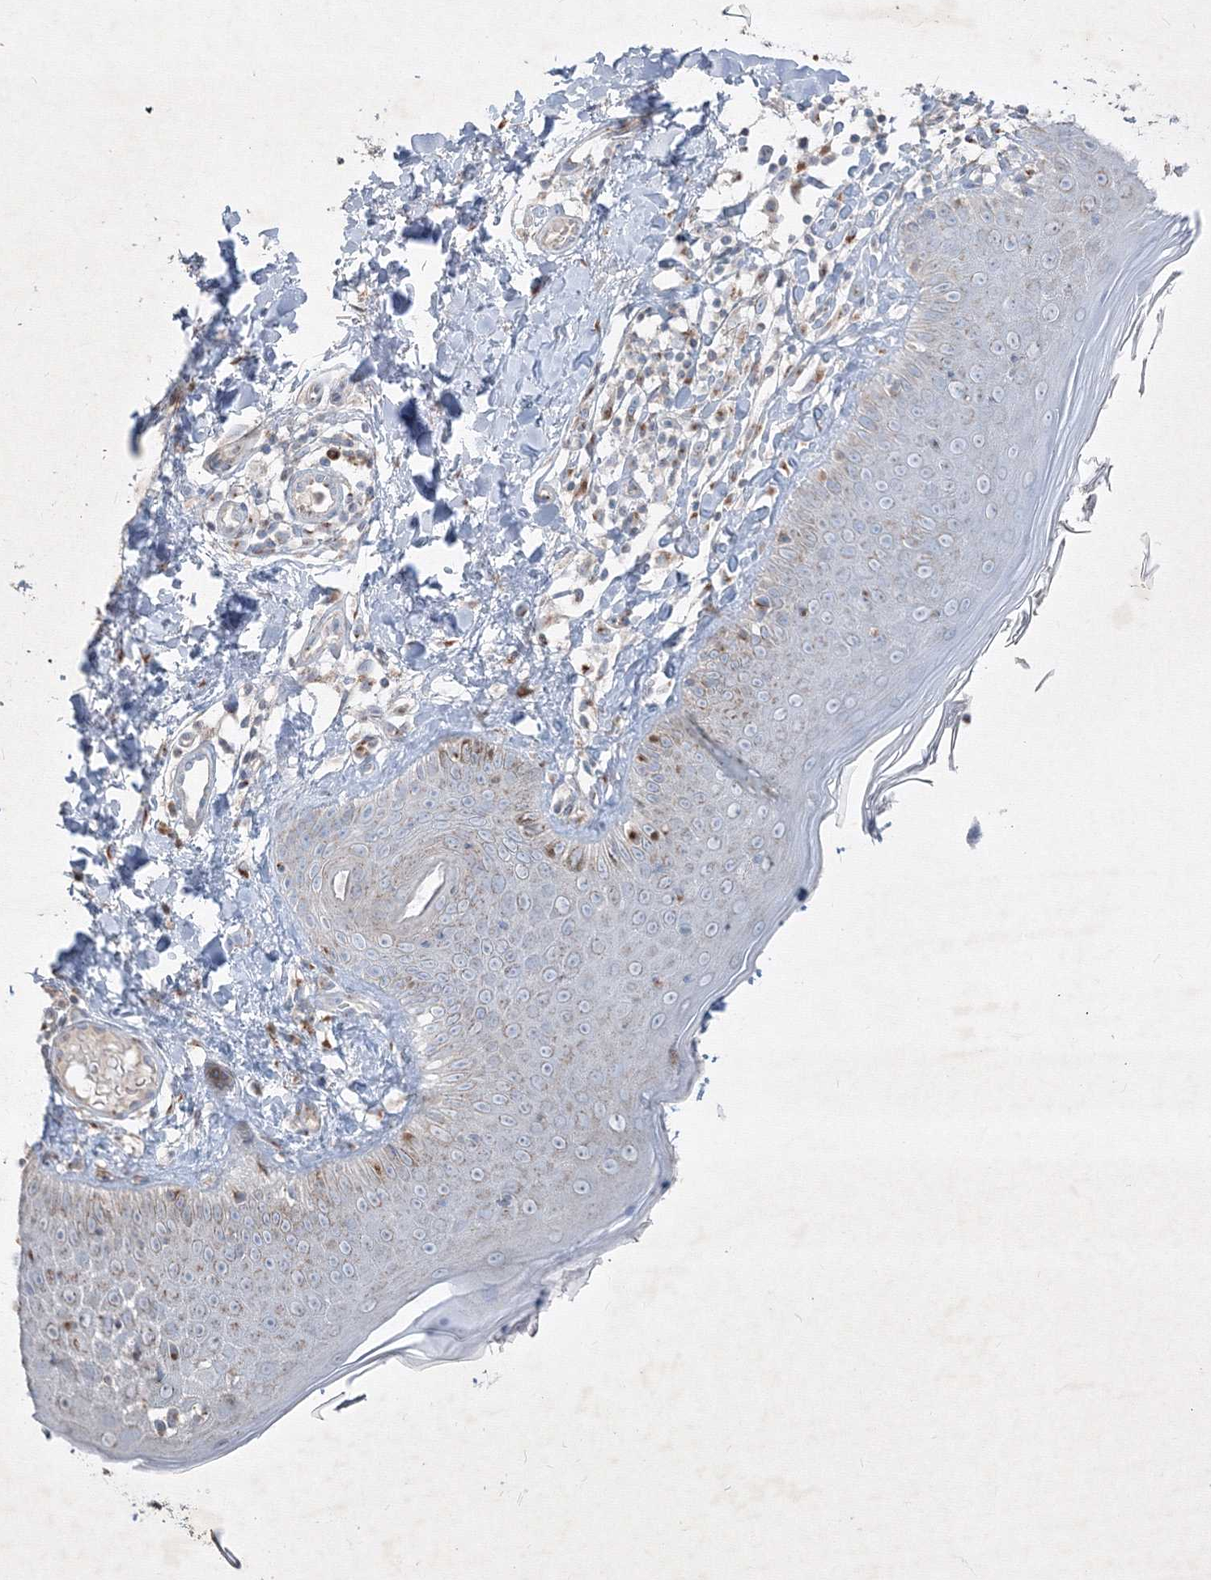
{"staining": {"intensity": "negative", "quantity": "none", "location": "none"}, "tissue": "skin", "cell_type": "Fibroblasts", "image_type": "normal", "snomed": [{"axis": "morphology", "description": "Normal tissue, NOS"}, {"axis": "topography", "description": "Skin"}], "caption": "This photomicrograph is of normal skin stained with immunohistochemistry to label a protein in brown with the nuclei are counter-stained blue. There is no staining in fibroblasts. (Stains: DAB IHC with hematoxylin counter stain, Microscopy: brightfield microscopy at high magnification).", "gene": "IFNAR1", "patient": {"sex": "male", "age": 52}}